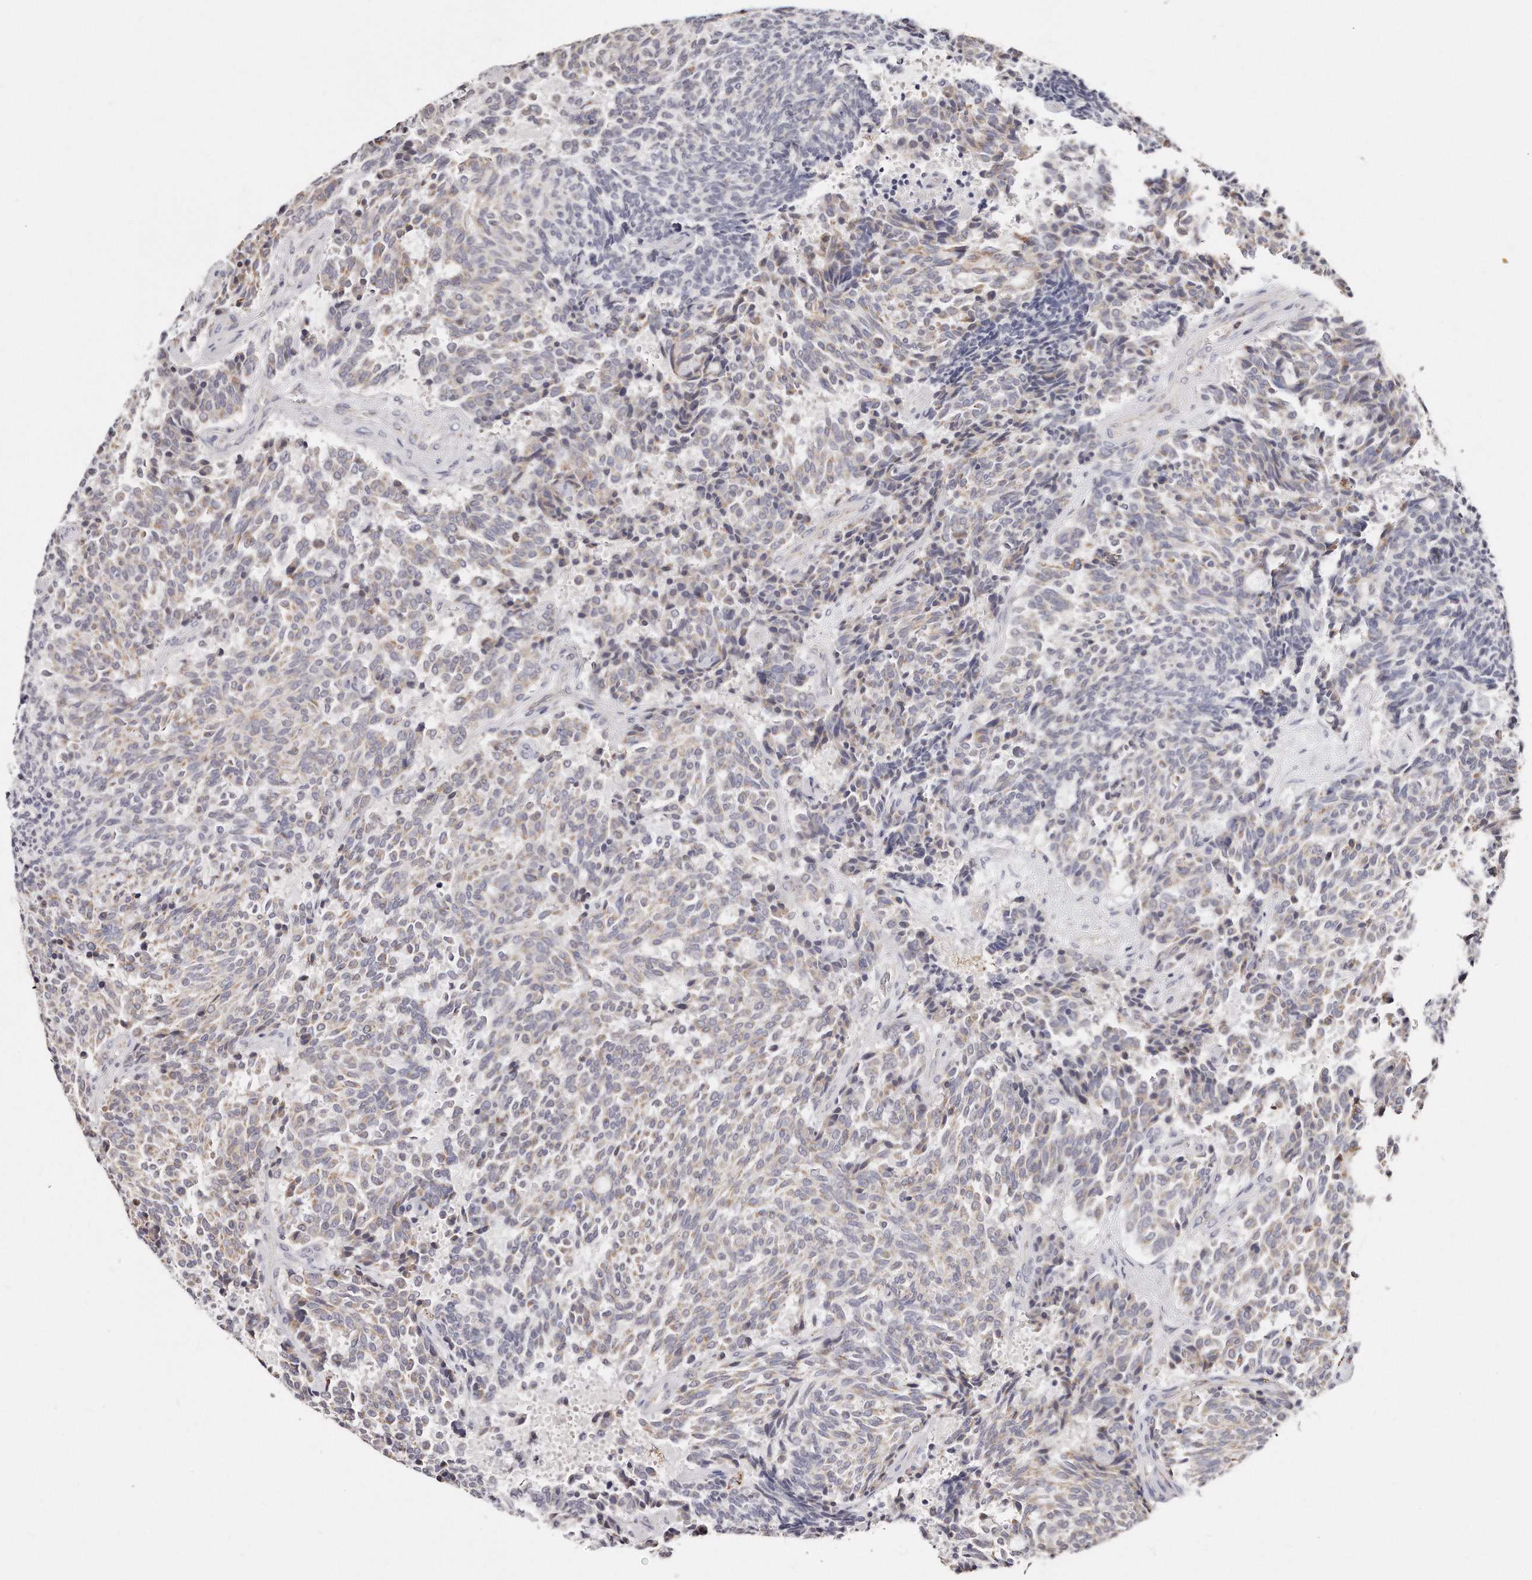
{"staining": {"intensity": "weak", "quantity": "<25%", "location": "cytoplasmic/membranous"}, "tissue": "carcinoid", "cell_type": "Tumor cells", "image_type": "cancer", "snomed": [{"axis": "morphology", "description": "Carcinoid, malignant, NOS"}, {"axis": "topography", "description": "Pancreas"}], "caption": "A photomicrograph of carcinoid stained for a protein displays no brown staining in tumor cells.", "gene": "RTKN", "patient": {"sex": "female", "age": 54}}